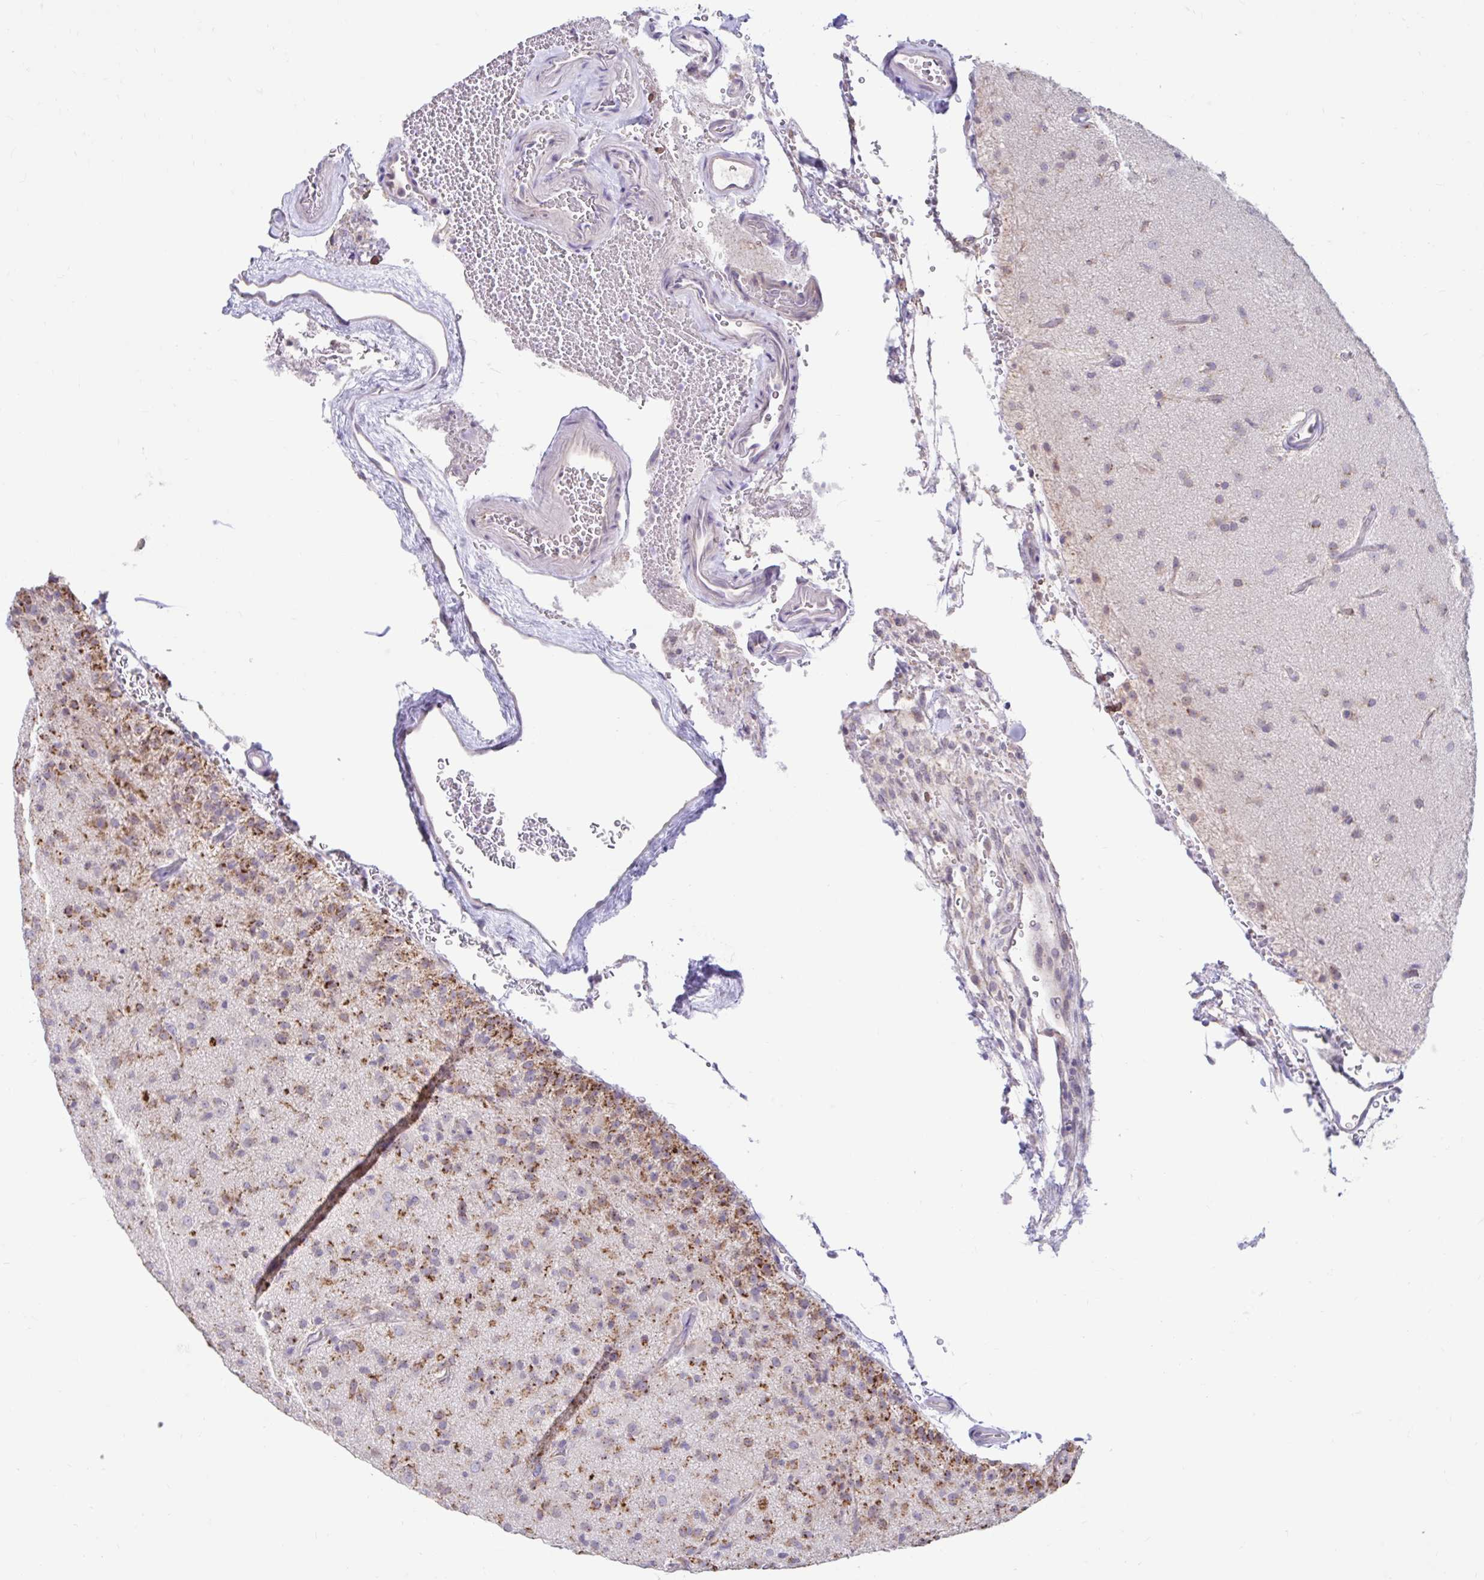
{"staining": {"intensity": "moderate", "quantity": ">75%", "location": "cytoplasmic/membranous"}, "tissue": "glioma", "cell_type": "Tumor cells", "image_type": "cancer", "snomed": [{"axis": "morphology", "description": "Glioma, malignant, Low grade"}, {"axis": "topography", "description": "Brain"}], "caption": "Protein staining displays moderate cytoplasmic/membranous staining in approximately >75% of tumor cells in glioma. Ihc stains the protein of interest in brown and the nuclei are stained blue.", "gene": "NT5C1B", "patient": {"sex": "male", "age": 65}}